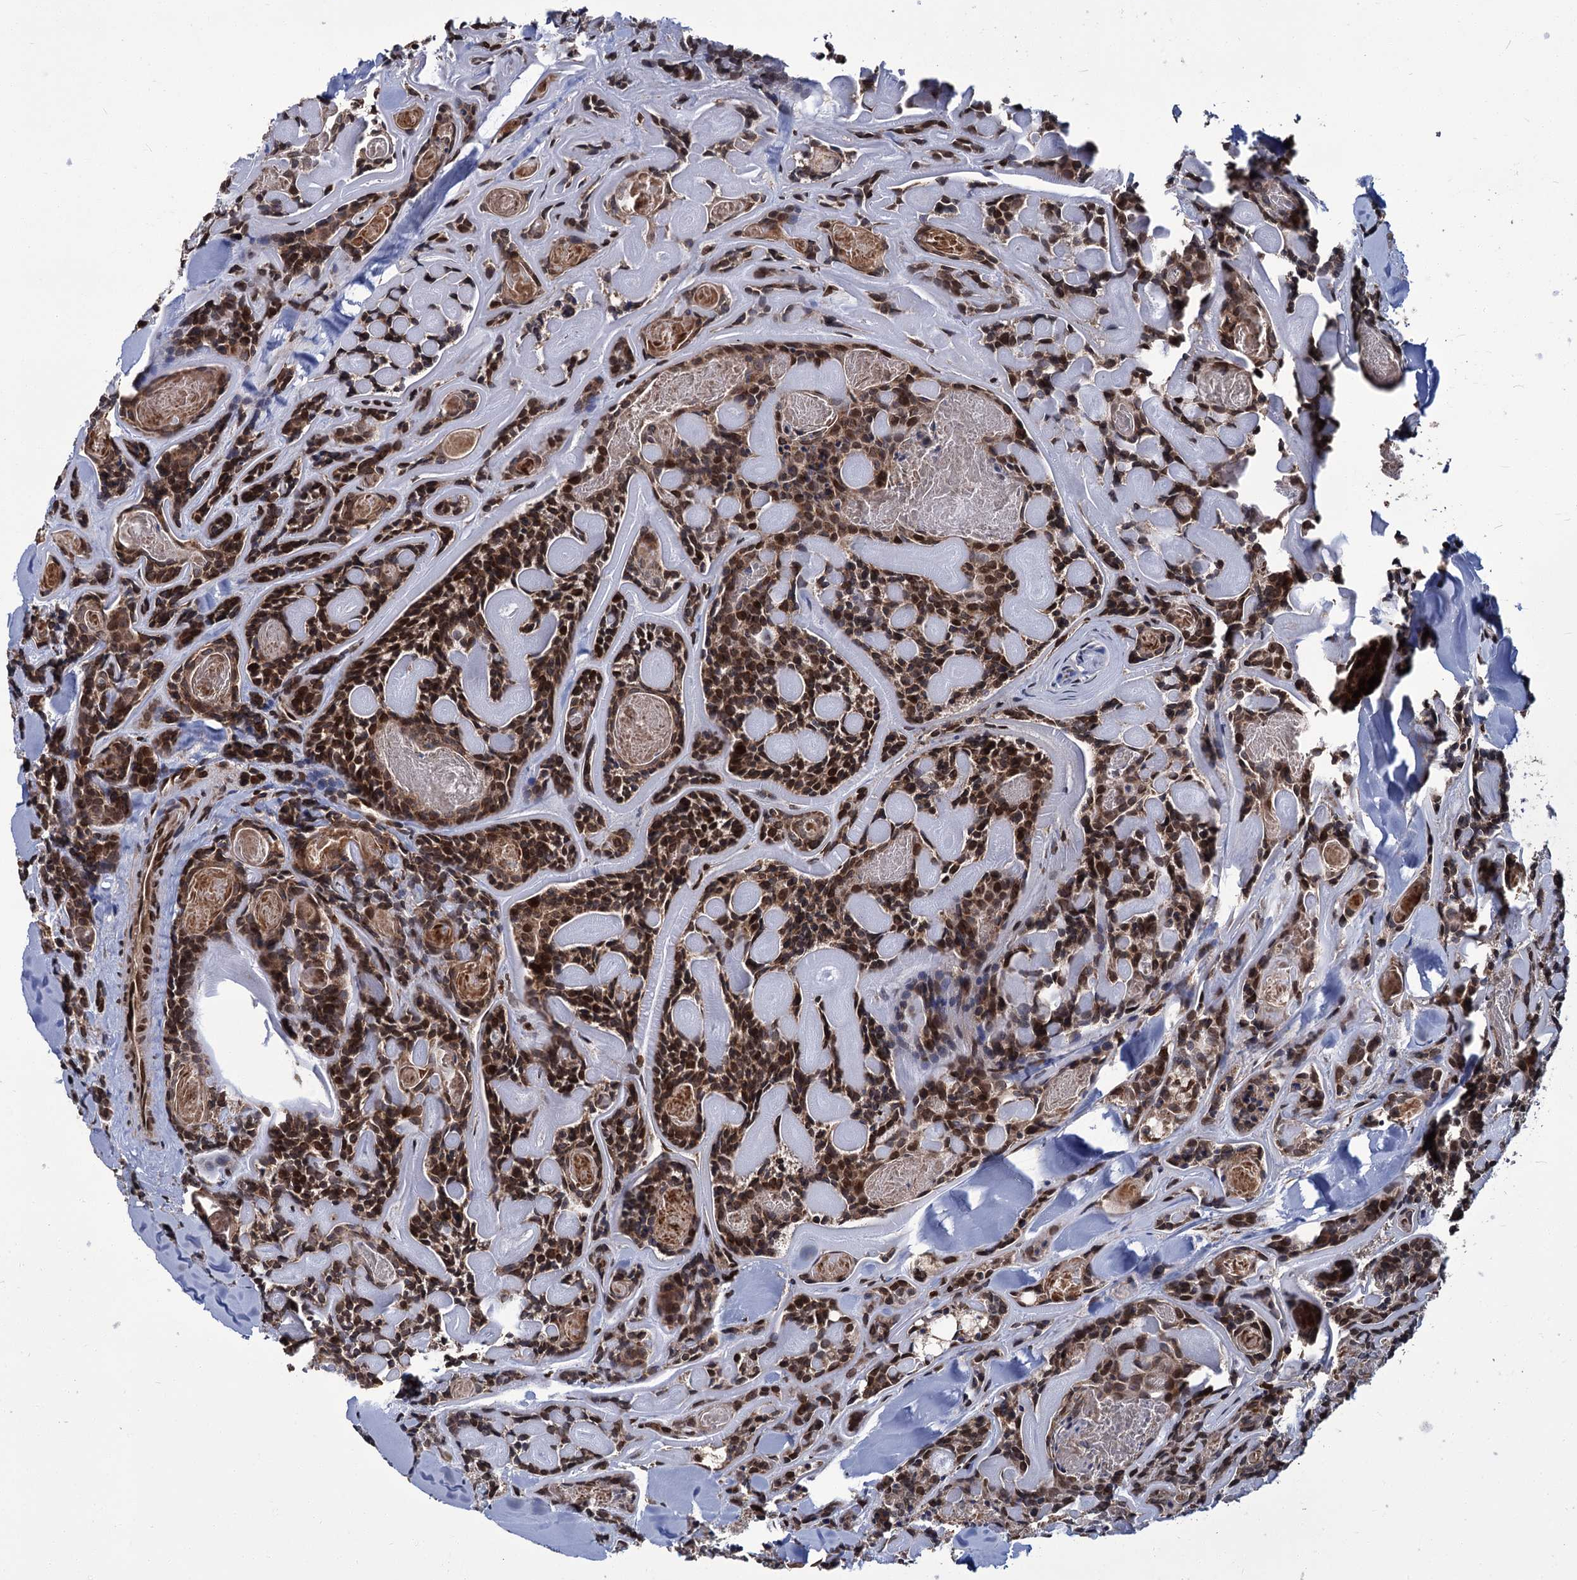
{"staining": {"intensity": "moderate", "quantity": ">75%", "location": "cytoplasmic/membranous,nuclear"}, "tissue": "head and neck cancer", "cell_type": "Tumor cells", "image_type": "cancer", "snomed": [{"axis": "morphology", "description": "Adenocarcinoma, NOS"}, {"axis": "topography", "description": "Salivary gland"}, {"axis": "topography", "description": "Head-Neck"}], "caption": "IHC of head and neck adenocarcinoma demonstrates medium levels of moderate cytoplasmic/membranous and nuclear staining in approximately >75% of tumor cells.", "gene": "CFAP46", "patient": {"sex": "female", "age": 63}}